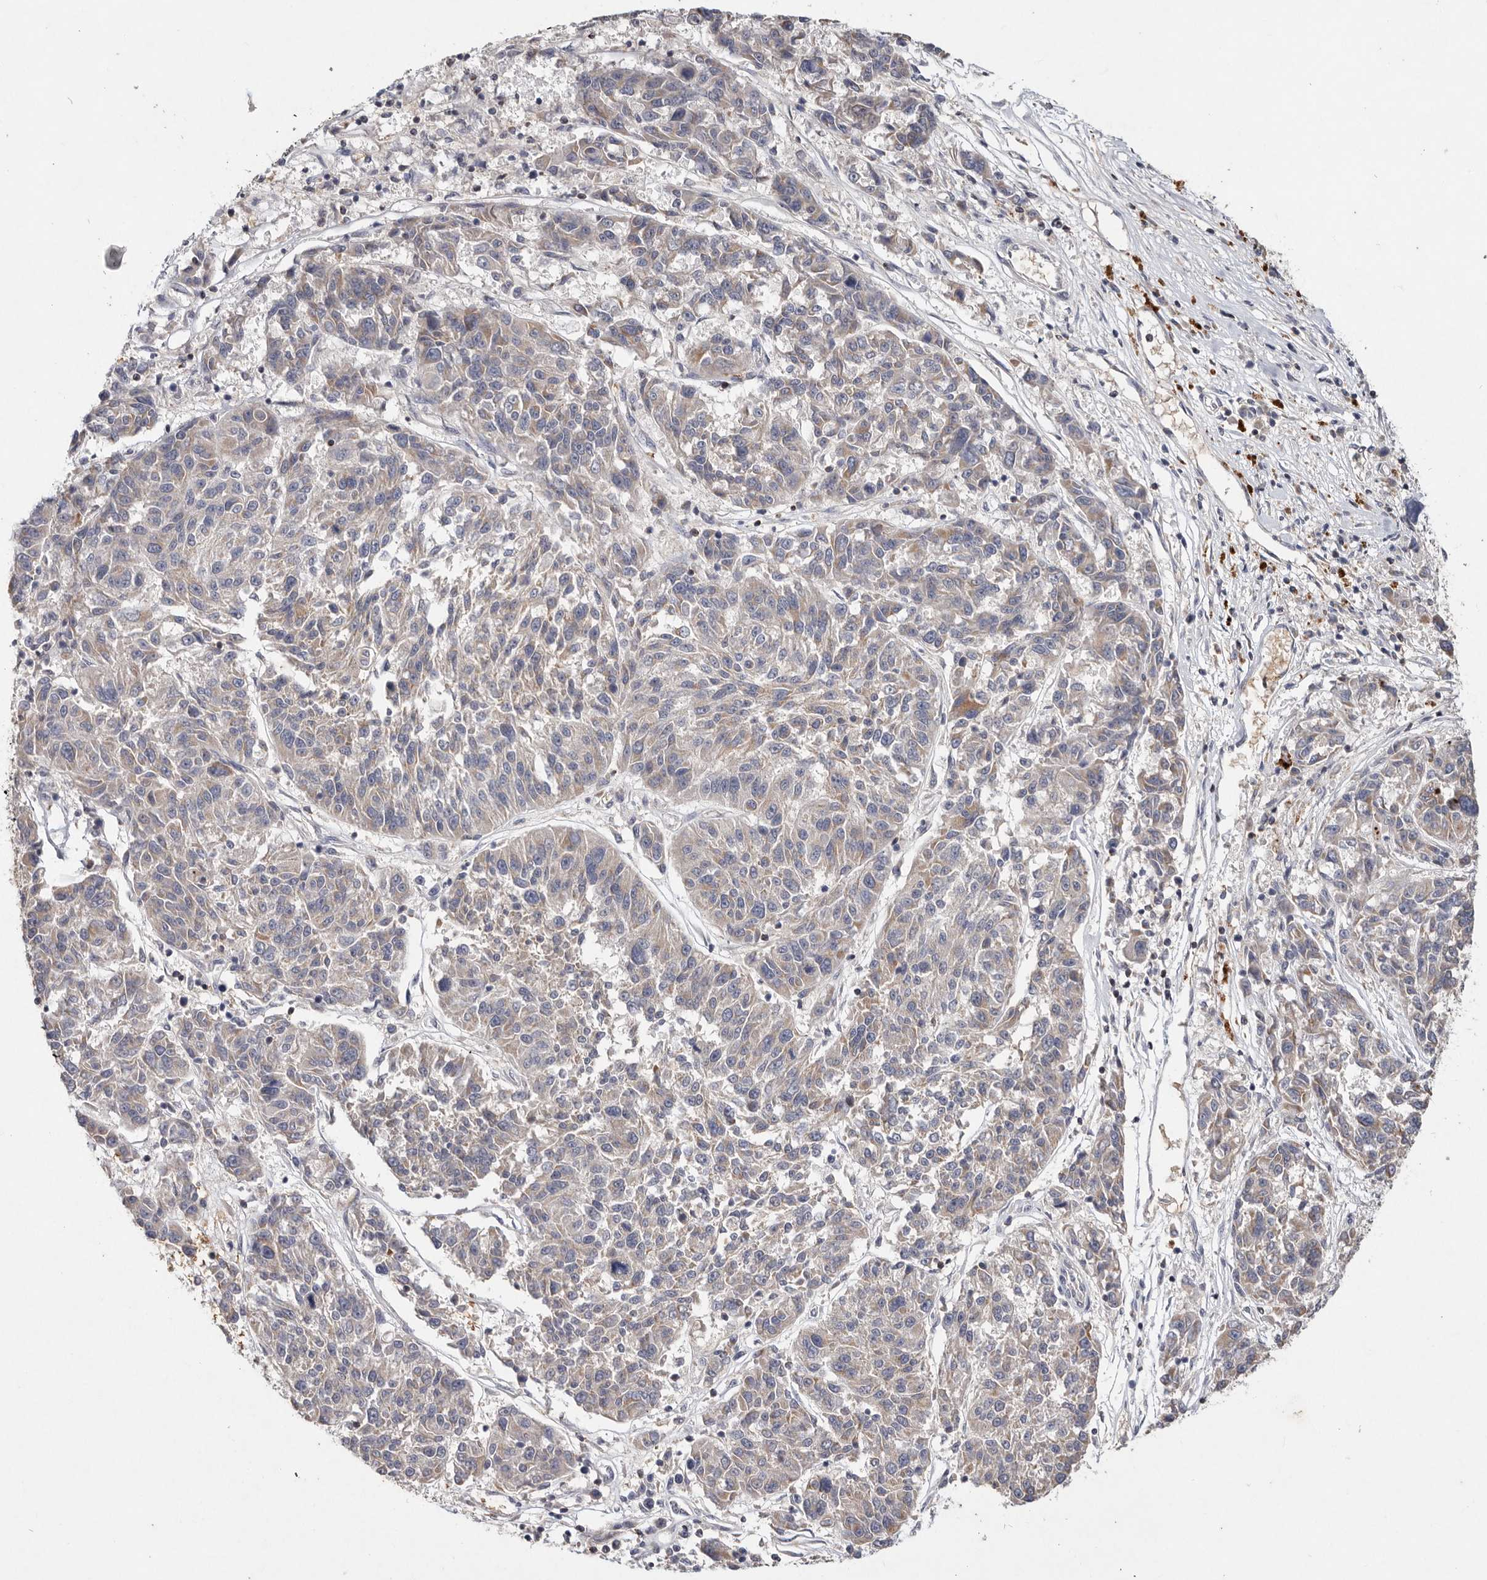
{"staining": {"intensity": "weak", "quantity": "25%-75%", "location": "cytoplasmic/membranous"}, "tissue": "melanoma", "cell_type": "Tumor cells", "image_type": "cancer", "snomed": [{"axis": "morphology", "description": "Malignant melanoma, NOS"}, {"axis": "topography", "description": "Skin"}], "caption": "There is low levels of weak cytoplasmic/membranous expression in tumor cells of melanoma, as demonstrated by immunohistochemical staining (brown color).", "gene": "TNFSF14", "patient": {"sex": "male", "age": 53}}